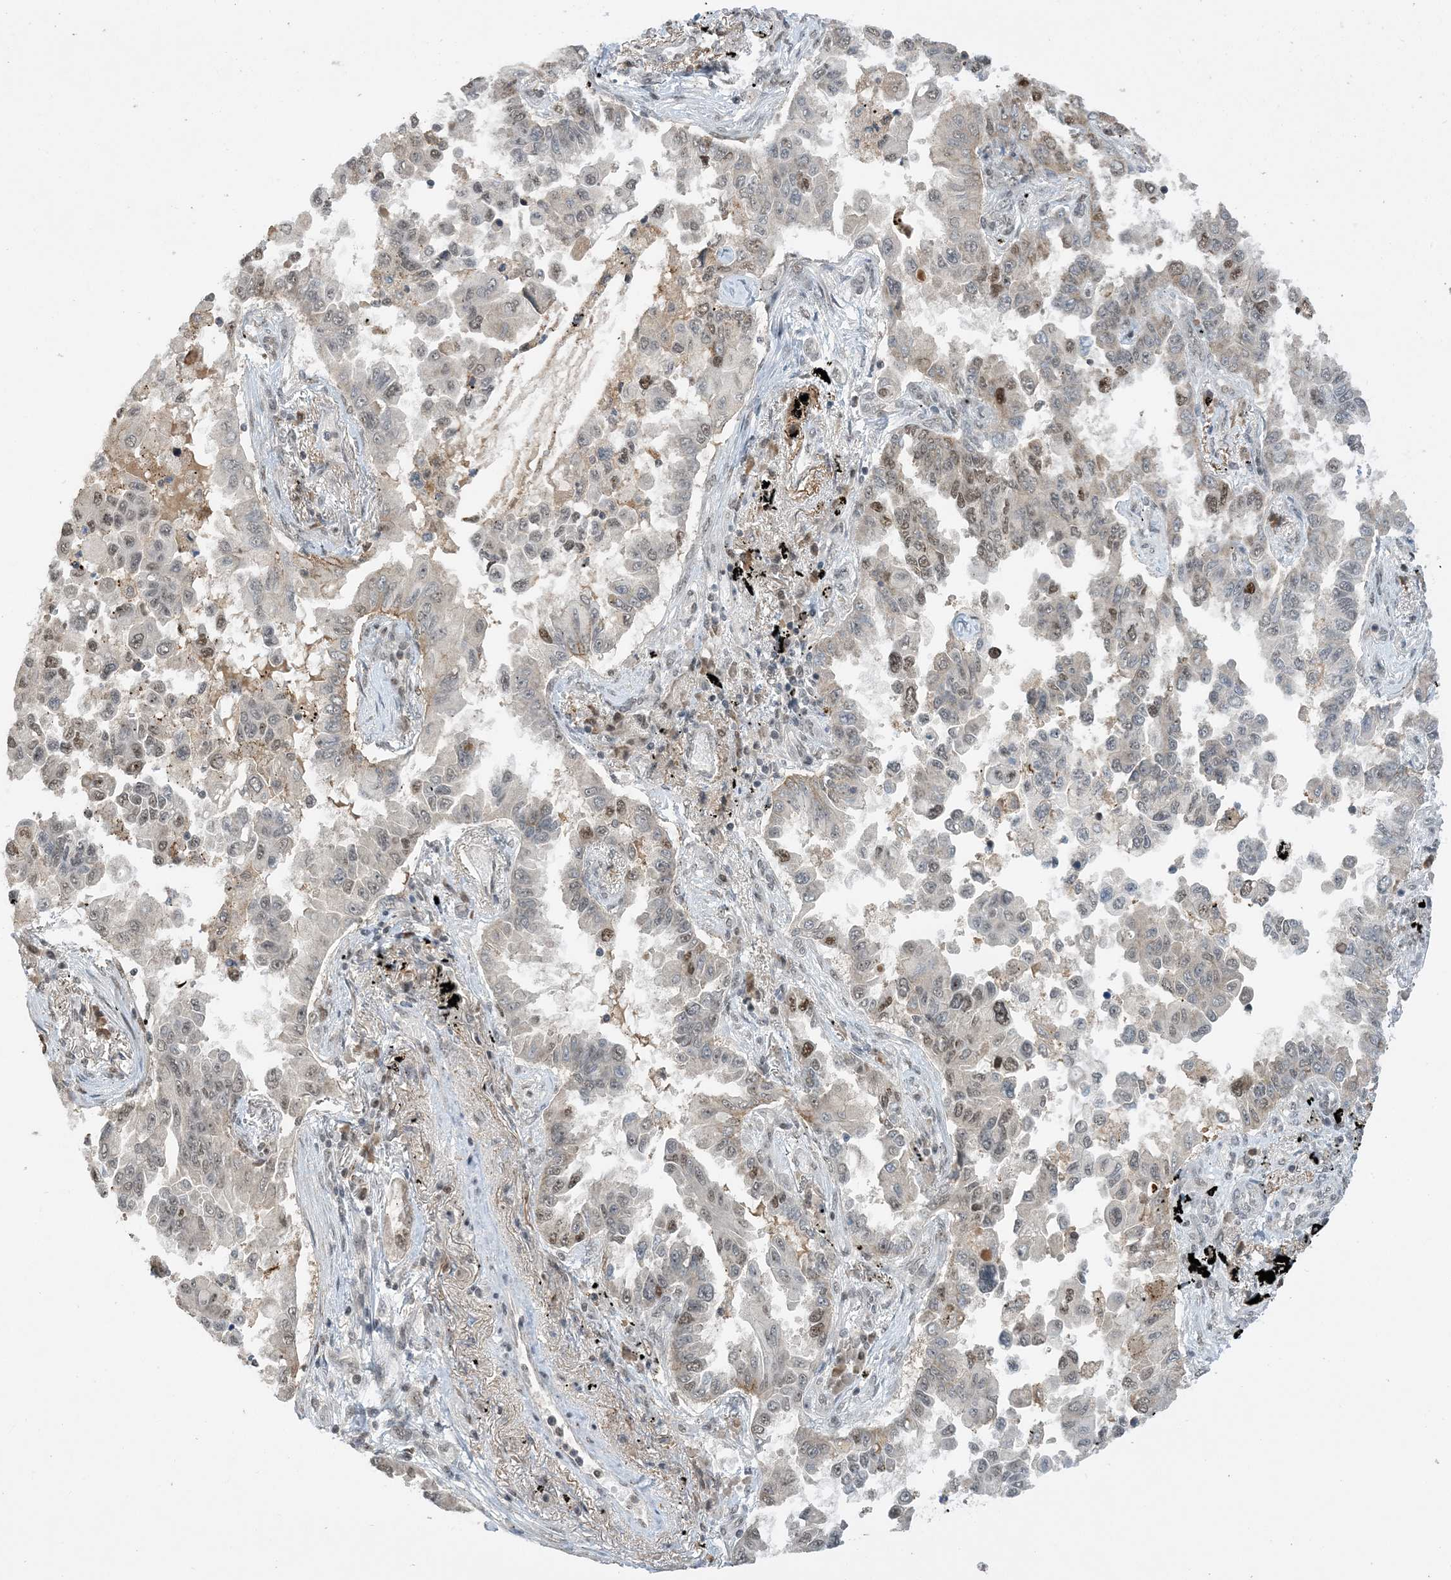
{"staining": {"intensity": "moderate", "quantity": "25%-75%", "location": "nuclear"}, "tissue": "lung cancer", "cell_type": "Tumor cells", "image_type": "cancer", "snomed": [{"axis": "morphology", "description": "Adenocarcinoma, NOS"}, {"axis": "topography", "description": "Lung"}], "caption": "Immunohistochemistry (IHC) of human lung cancer (adenocarcinoma) reveals medium levels of moderate nuclear staining in about 25%-75% of tumor cells.", "gene": "ACYP2", "patient": {"sex": "female", "age": 67}}